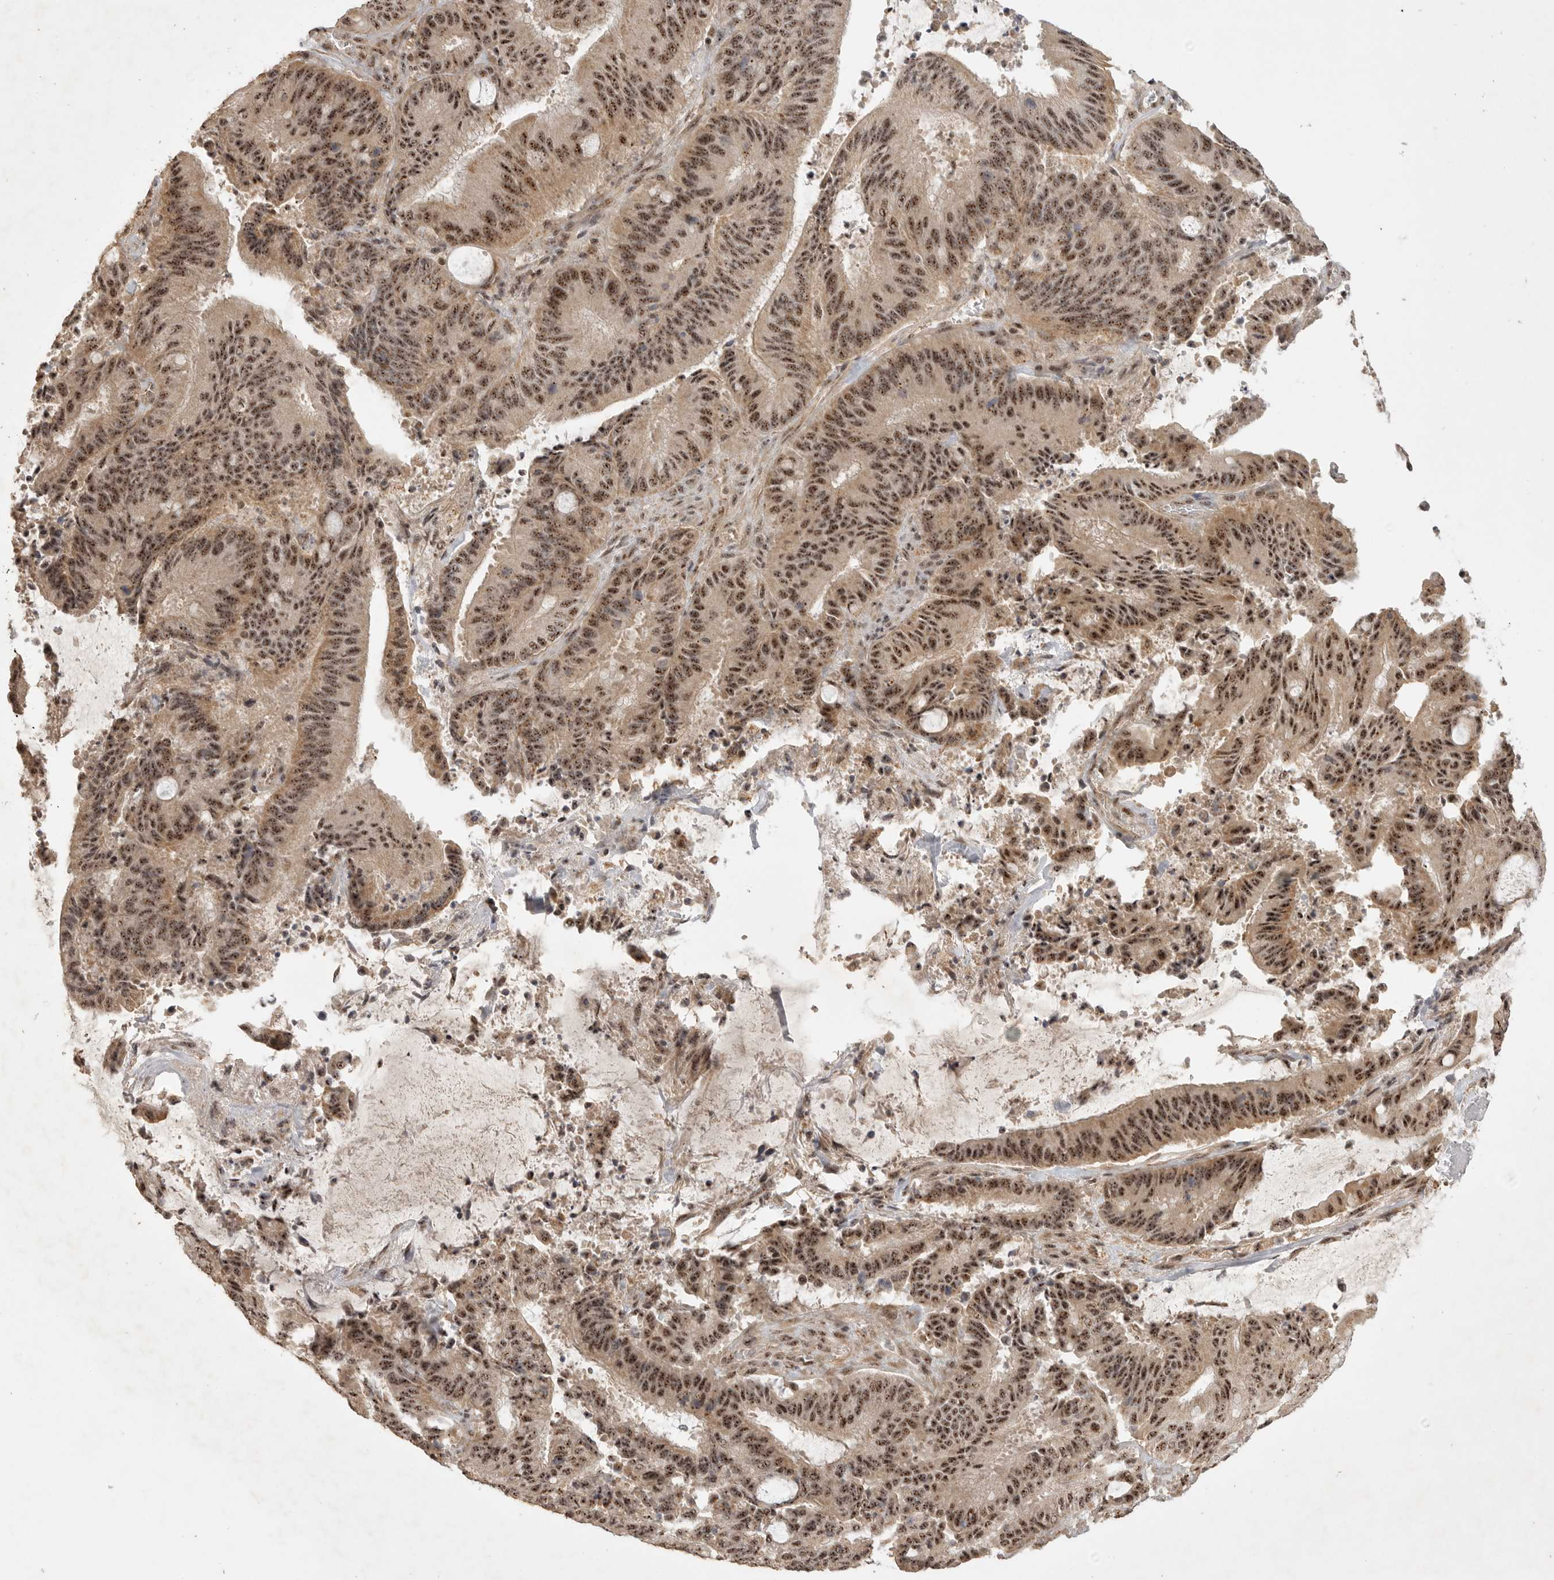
{"staining": {"intensity": "strong", "quantity": ">75%", "location": "nuclear"}, "tissue": "liver cancer", "cell_type": "Tumor cells", "image_type": "cancer", "snomed": [{"axis": "morphology", "description": "Normal tissue, NOS"}, {"axis": "morphology", "description": "Cholangiocarcinoma"}, {"axis": "topography", "description": "Liver"}, {"axis": "topography", "description": "Peripheral nerve tissue"}], "caption": "High-magnification brightfield microscopy of liver cholangiocarcinoma stained with DAB (3,3'-diaminobenzidine) (brown) and counterstained with hematoxylin (blue). tumor cells exhibit strong nuclear positivity is present in approximately>75% of cells.", "gene": "POMP", "patient": {"sex": "female", "age": 73}}